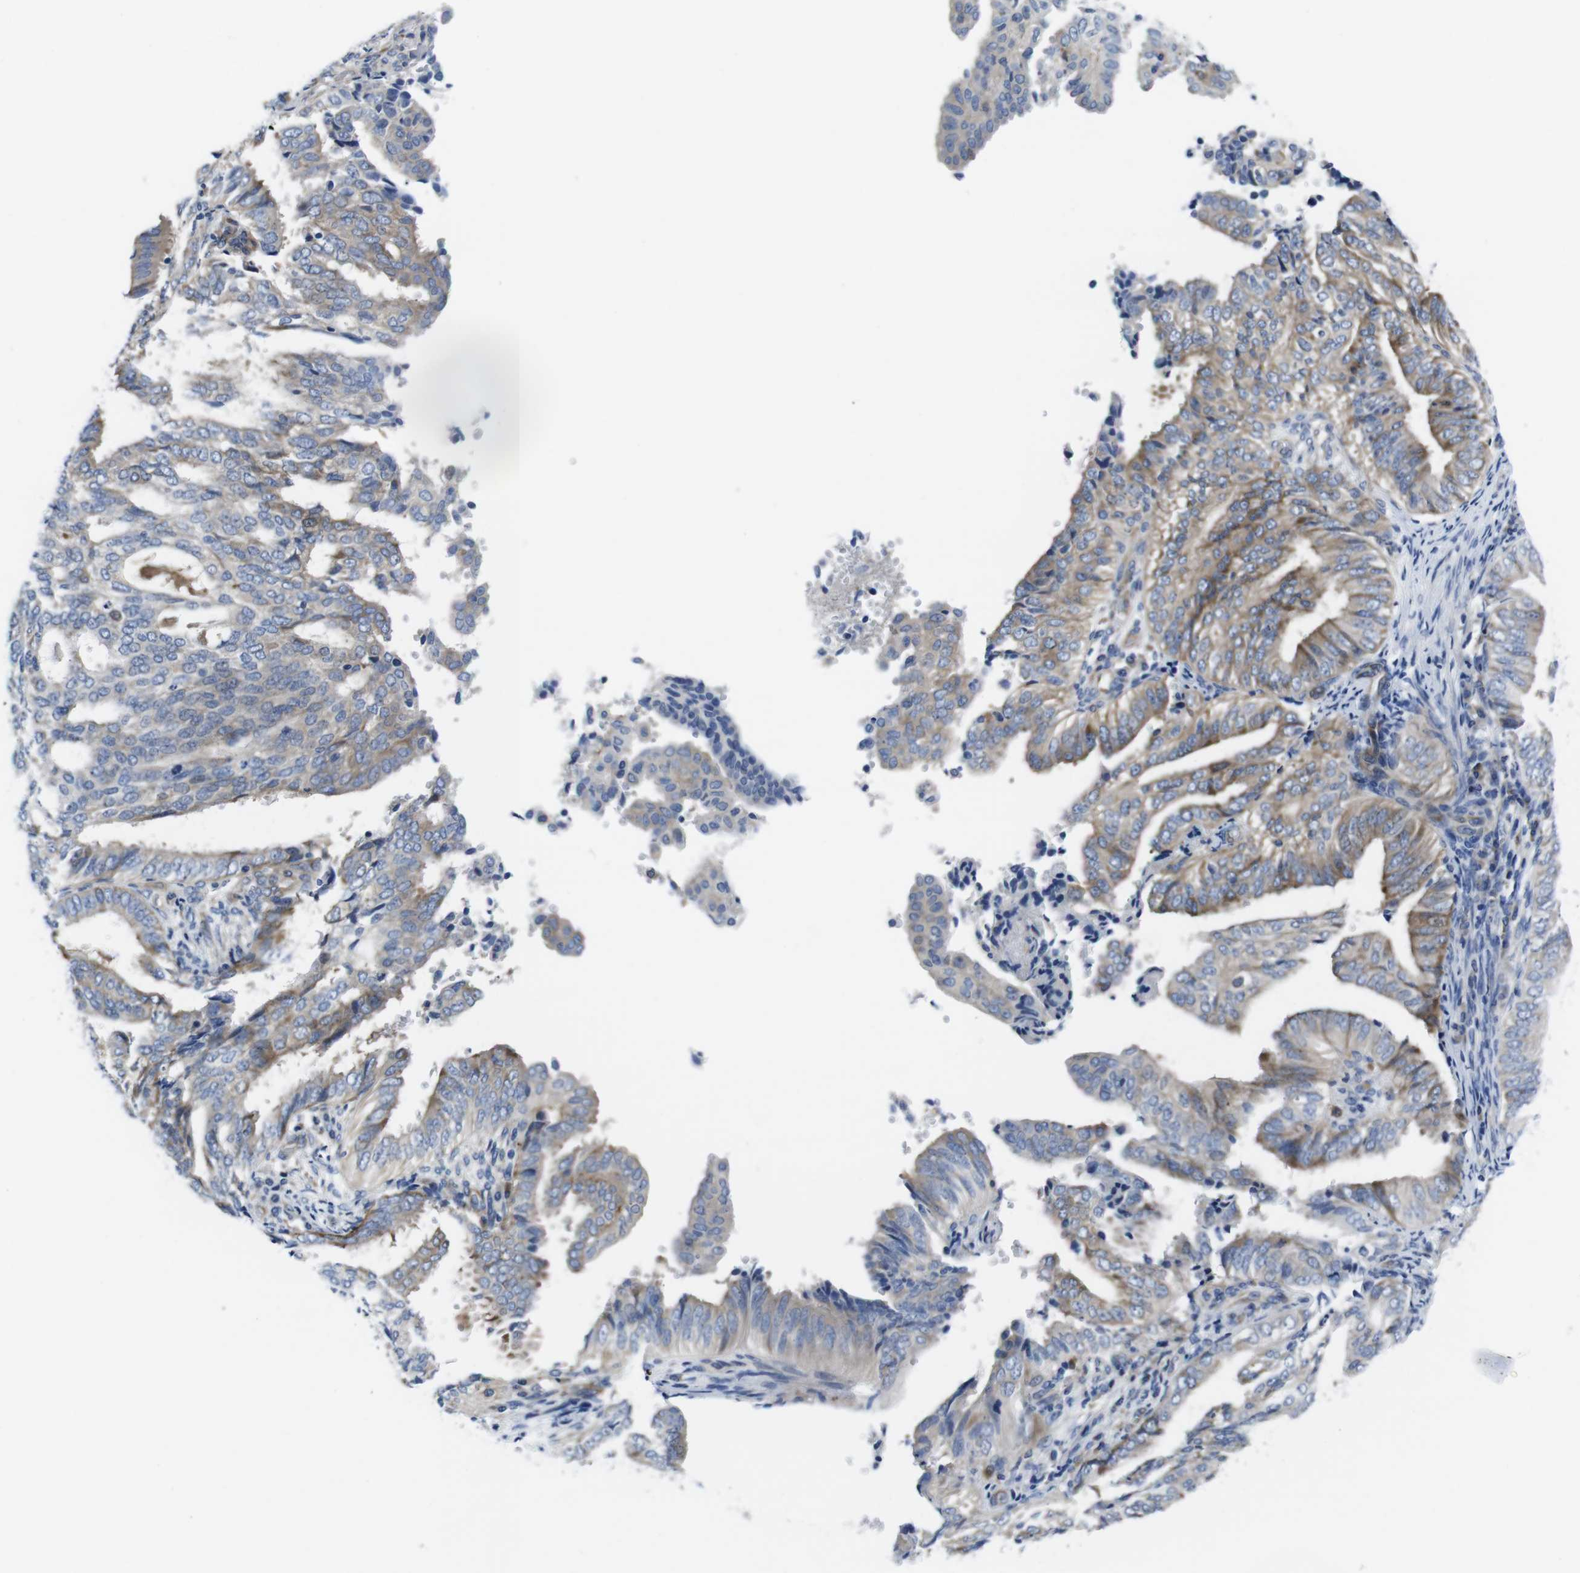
{"staining": {"intensity": "moderate", "quantity": "25%-75%", "location": "cytoplasmic/membranous"}, "tissue": "endometrial cancer", "cell_type": "Tumor cells", "image_type": "cancer", "snomed": [{"axis": "morphology", "description": "Adenocarcinoma, NOS"}, {"axis": "topography", "description": "Endometrium"}], "caption": "Endometrial cancer was stained to show a protein in brown. There is medium levels of moderate cytoplasmic/membranous expression in approximately 25%-75% of tumor cells.", "gene": "EIF4A1", "patient": {"sex": "female", "age": 58}}